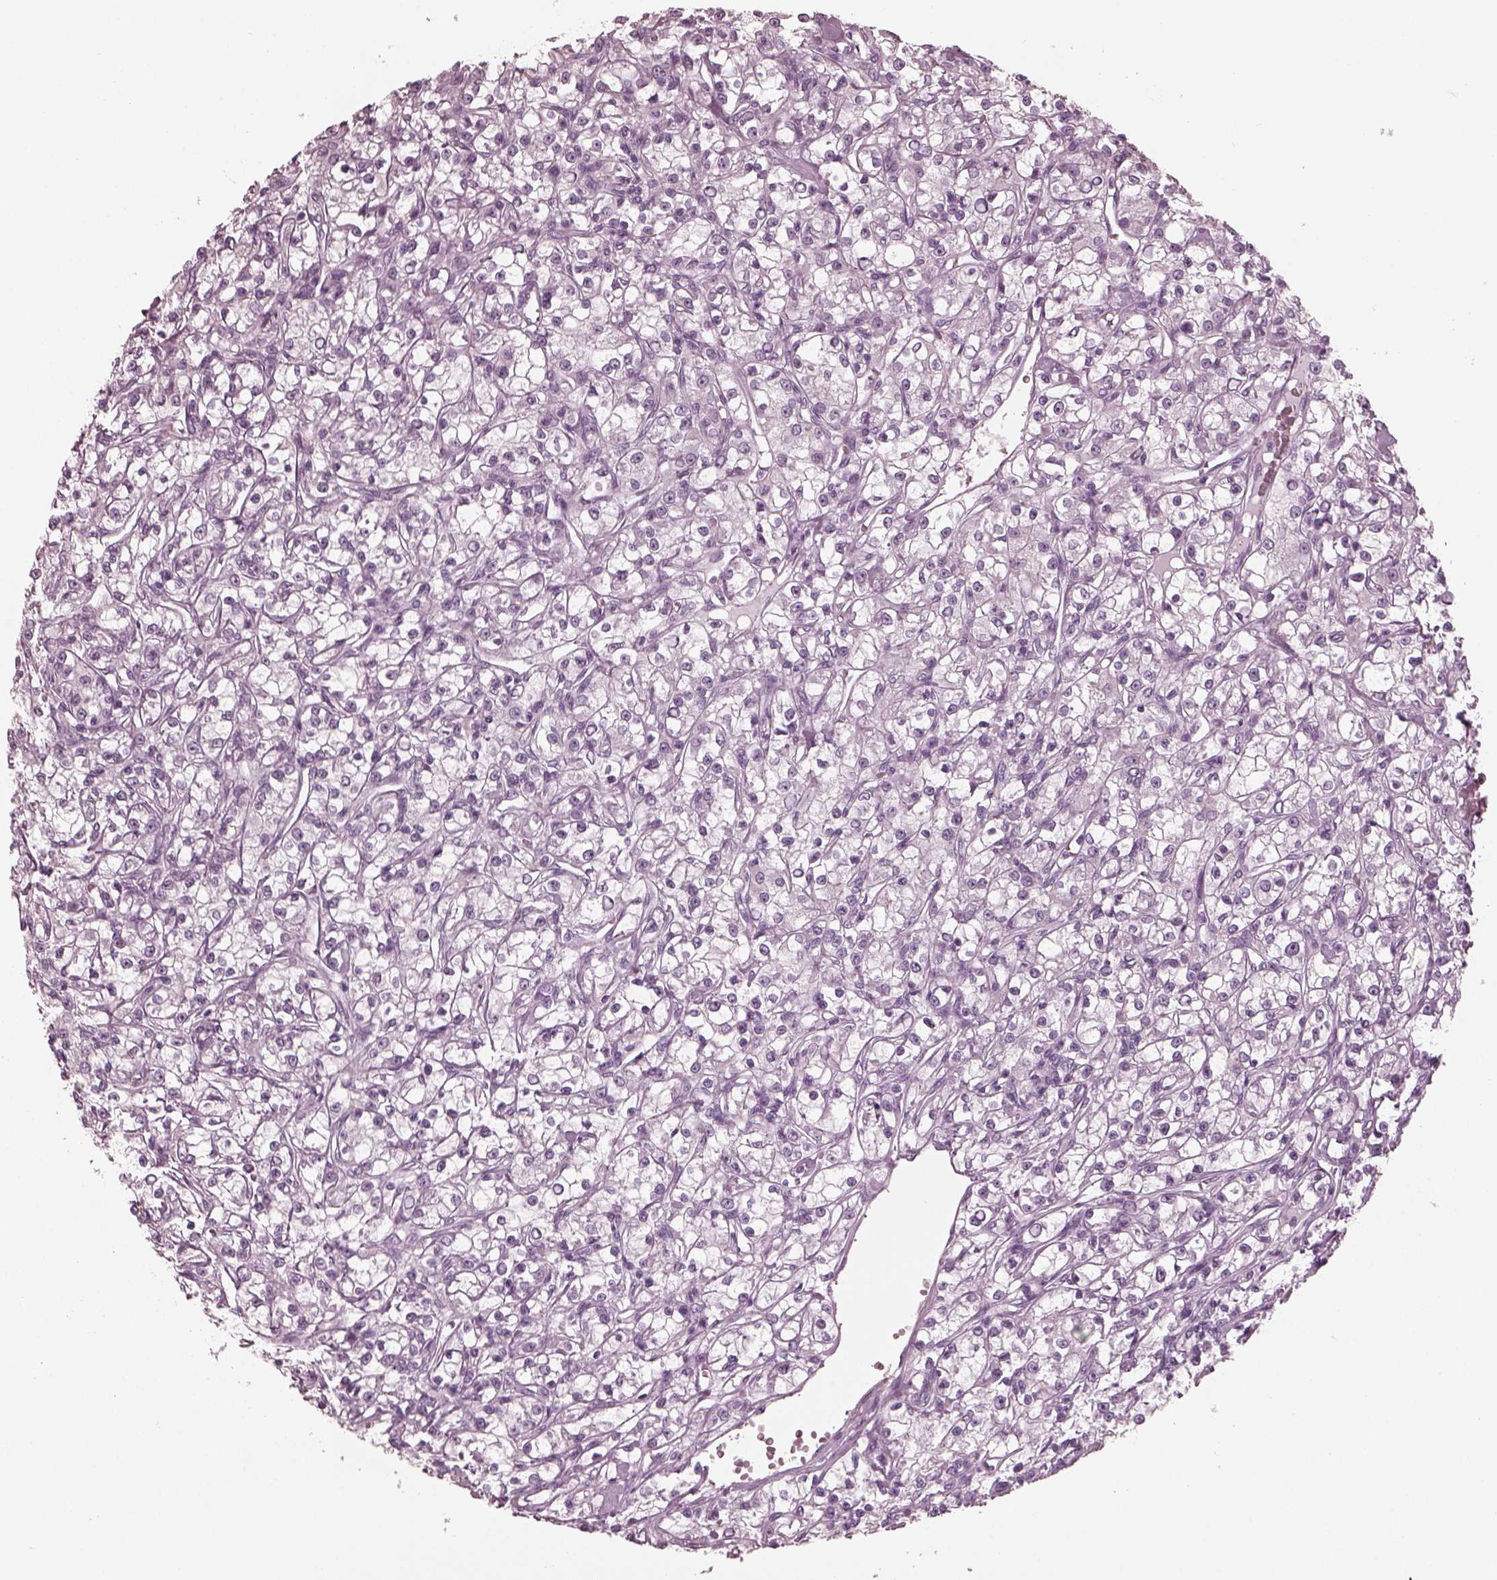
{"staining": {"intensity": "negative", "quantity": "none", "location": "none"}, "tissue": "renal cancer", "cell_type": "Tumor cells", "image_type": "cancer", "snomed": [{"axis": "morphology", "description": "Adenocarcinoma, NOS"}, {"axis": "topography", "description": "Kidney"}], "caption": "There is no significant expression in tumor cells of renal cancer (adenocarcinoma).", "gene": "GRM6", "patient": {"sex": "female", "age": 59}}